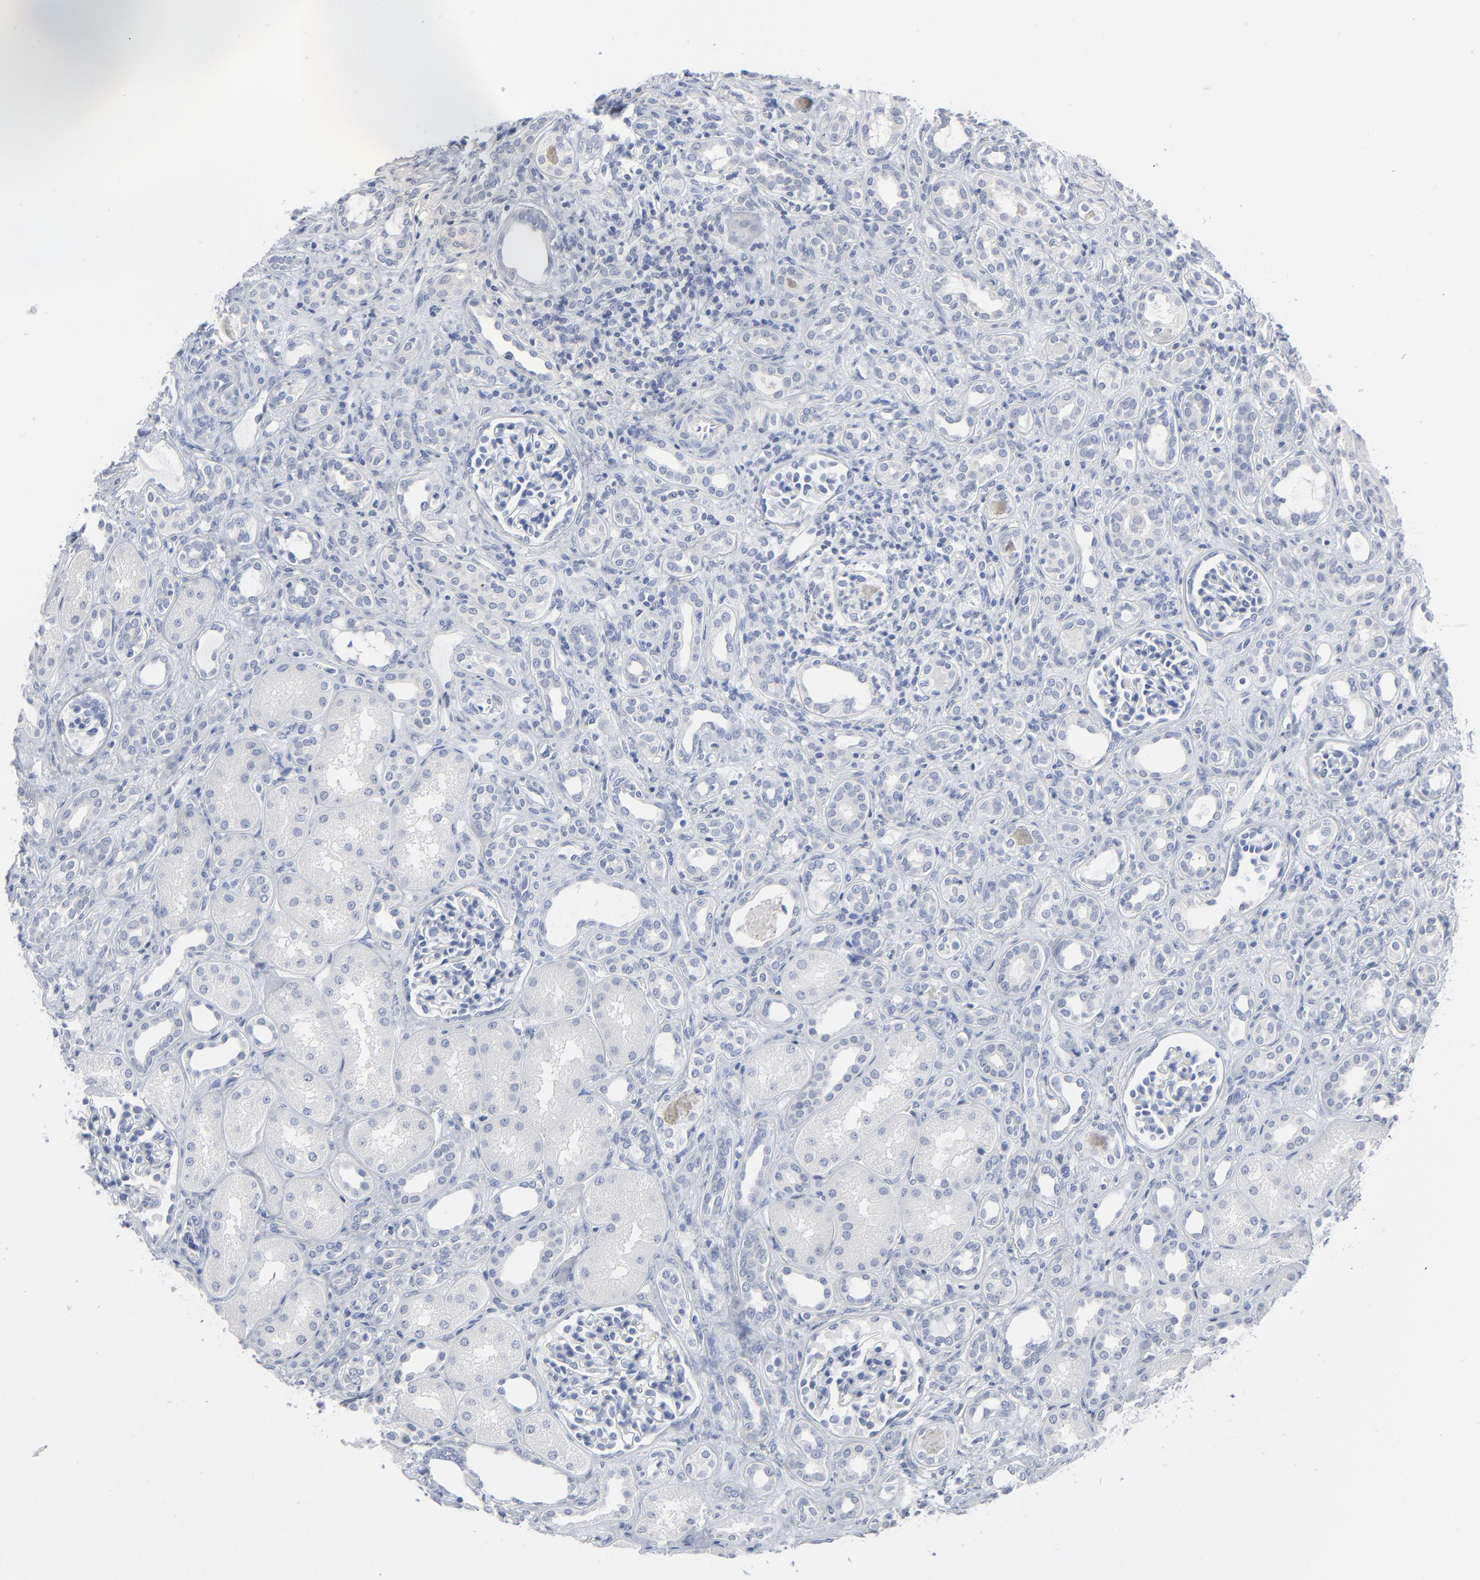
{"staining": {"intensity": "negative", "quantity": "none", "location": "none"}, "tissue": "kidney", "cell_type": "Cells in glomeruli", "image_type": "normal", "snomed": [{"axis": "morphology", "description": "Normal tissue, NOS"}, {"axis": "topography", "description": "Kidney"}], "caption": "Protein analysis of benign kidney exhibits no significant expression in cells in glomeruli.", "gene": "PAGE1", "patient": {"sex": "male", "age": 7}}